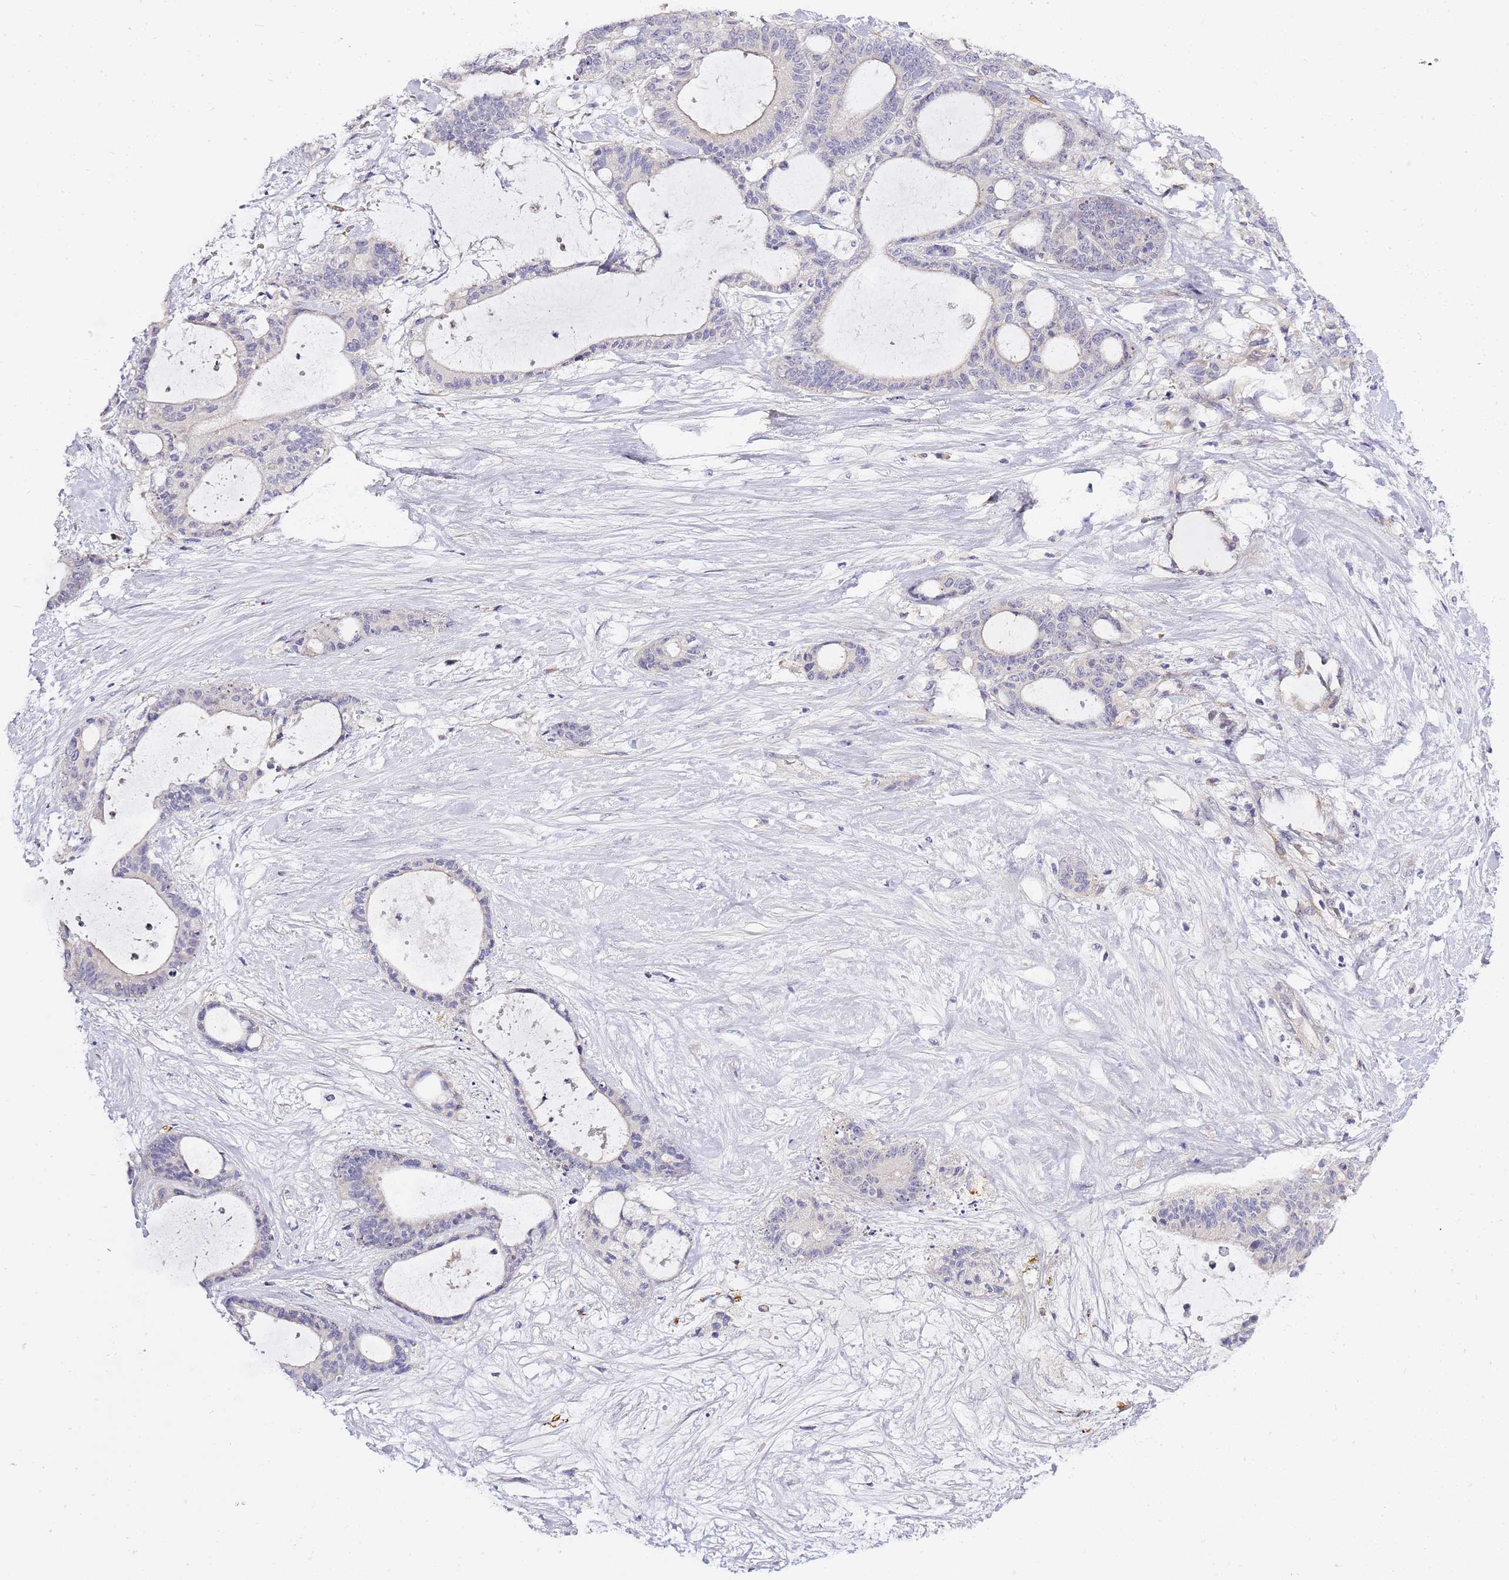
{"staining": {"intensity": "negative", "quantity": "none", "location": "none"}, "tissue": "liver cancer", "cell_type": "Tumor cells", "image_type": "cancer", "snomed": [{"axis": "morphology", "description": "Normal tissue, NOS"}, {"axis": "morphology", "description": "Cholangiocarcinoma"}, {"axis": "topography", "description": "Liver"}, {"axis": "topography", "description": "Peripheral nerve tissue"}], "caption": "Tumor cells are negative for brown protein staining in liver cancer.", "gene": "RFK", "patient": {"sex": "female", "age": 73}}